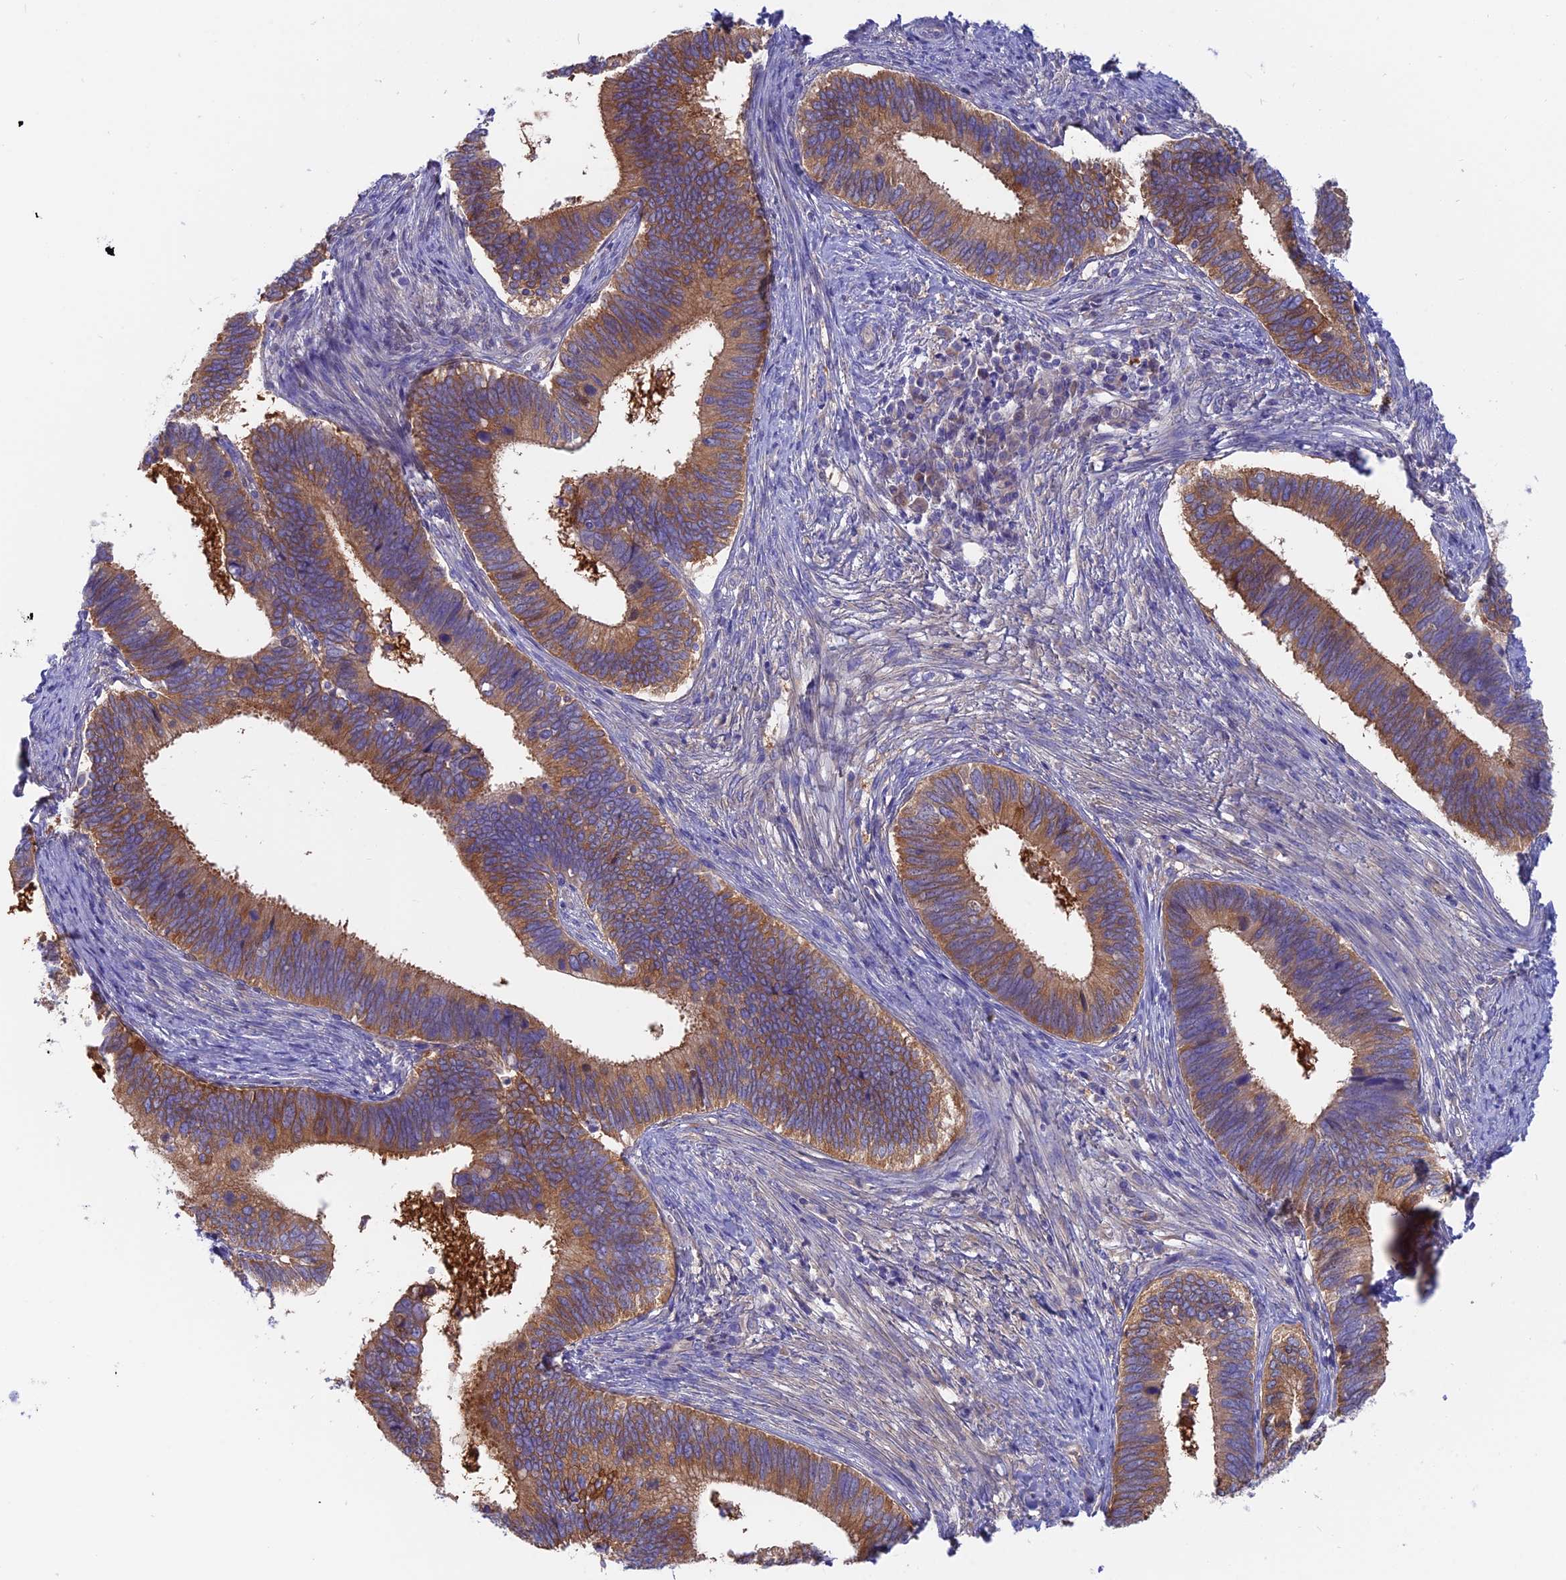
{"staining": {"intensity": "moderate", "quantity": ">75%", "location": "cytoplasmic/membranous"}, "tissue": "cervical cancer", "cell_type": "Tumor cells", "image_type": "cancer", "snomed": [{"axis": "morphology", "description": "Adenocarcinoma, NOS"}, {"axis": "topography", "description": "Cervix"}], "caption": "A photomicrograph showing moderate cytoplasmic/membranous positivity in about >75% of tumor cells in cervical adenocarcinoma, as visualized by brown immunohistochemical staining.", "gene": "LZTFL1", "patient": {"sex": "female", "age": 42}}